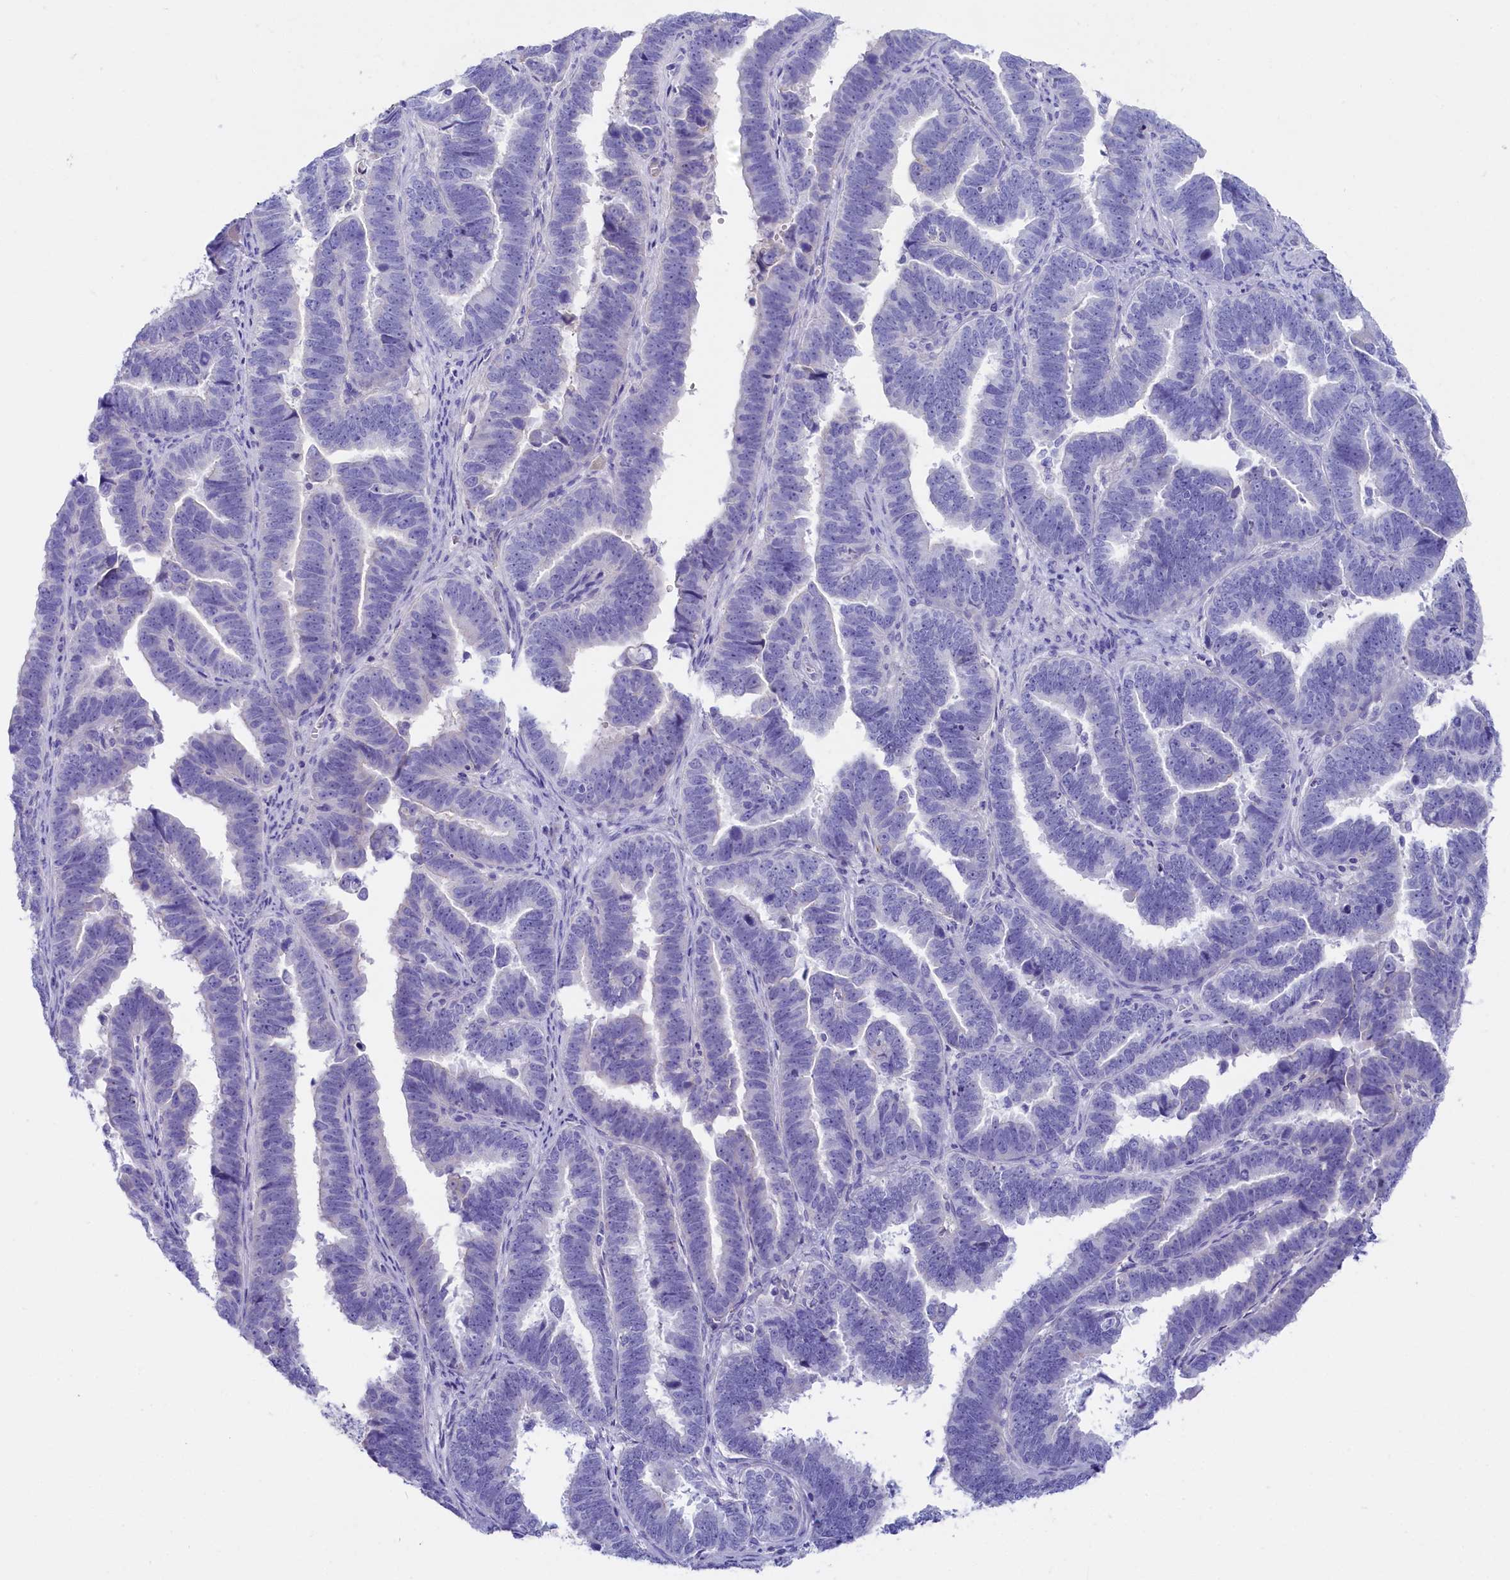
{"staining": {"intensity": "negative", "quantity": "none", "location": "none"}, "tissue": "endometrial cancer", "cell_type": "Tumor cells", "image_type": "cancer", "snomed": [{"axis": "morphology", "description": "Adenocarcinoma, NOS"}, {"axis": "topography", "description": "Endometrium"}], "caption": "Immunohistochemical staining of endometrial cancer reveals no significant staining in tumor cells.", "gene": "SULT2A1", "patient": {"sex": "female", "age": 75}}